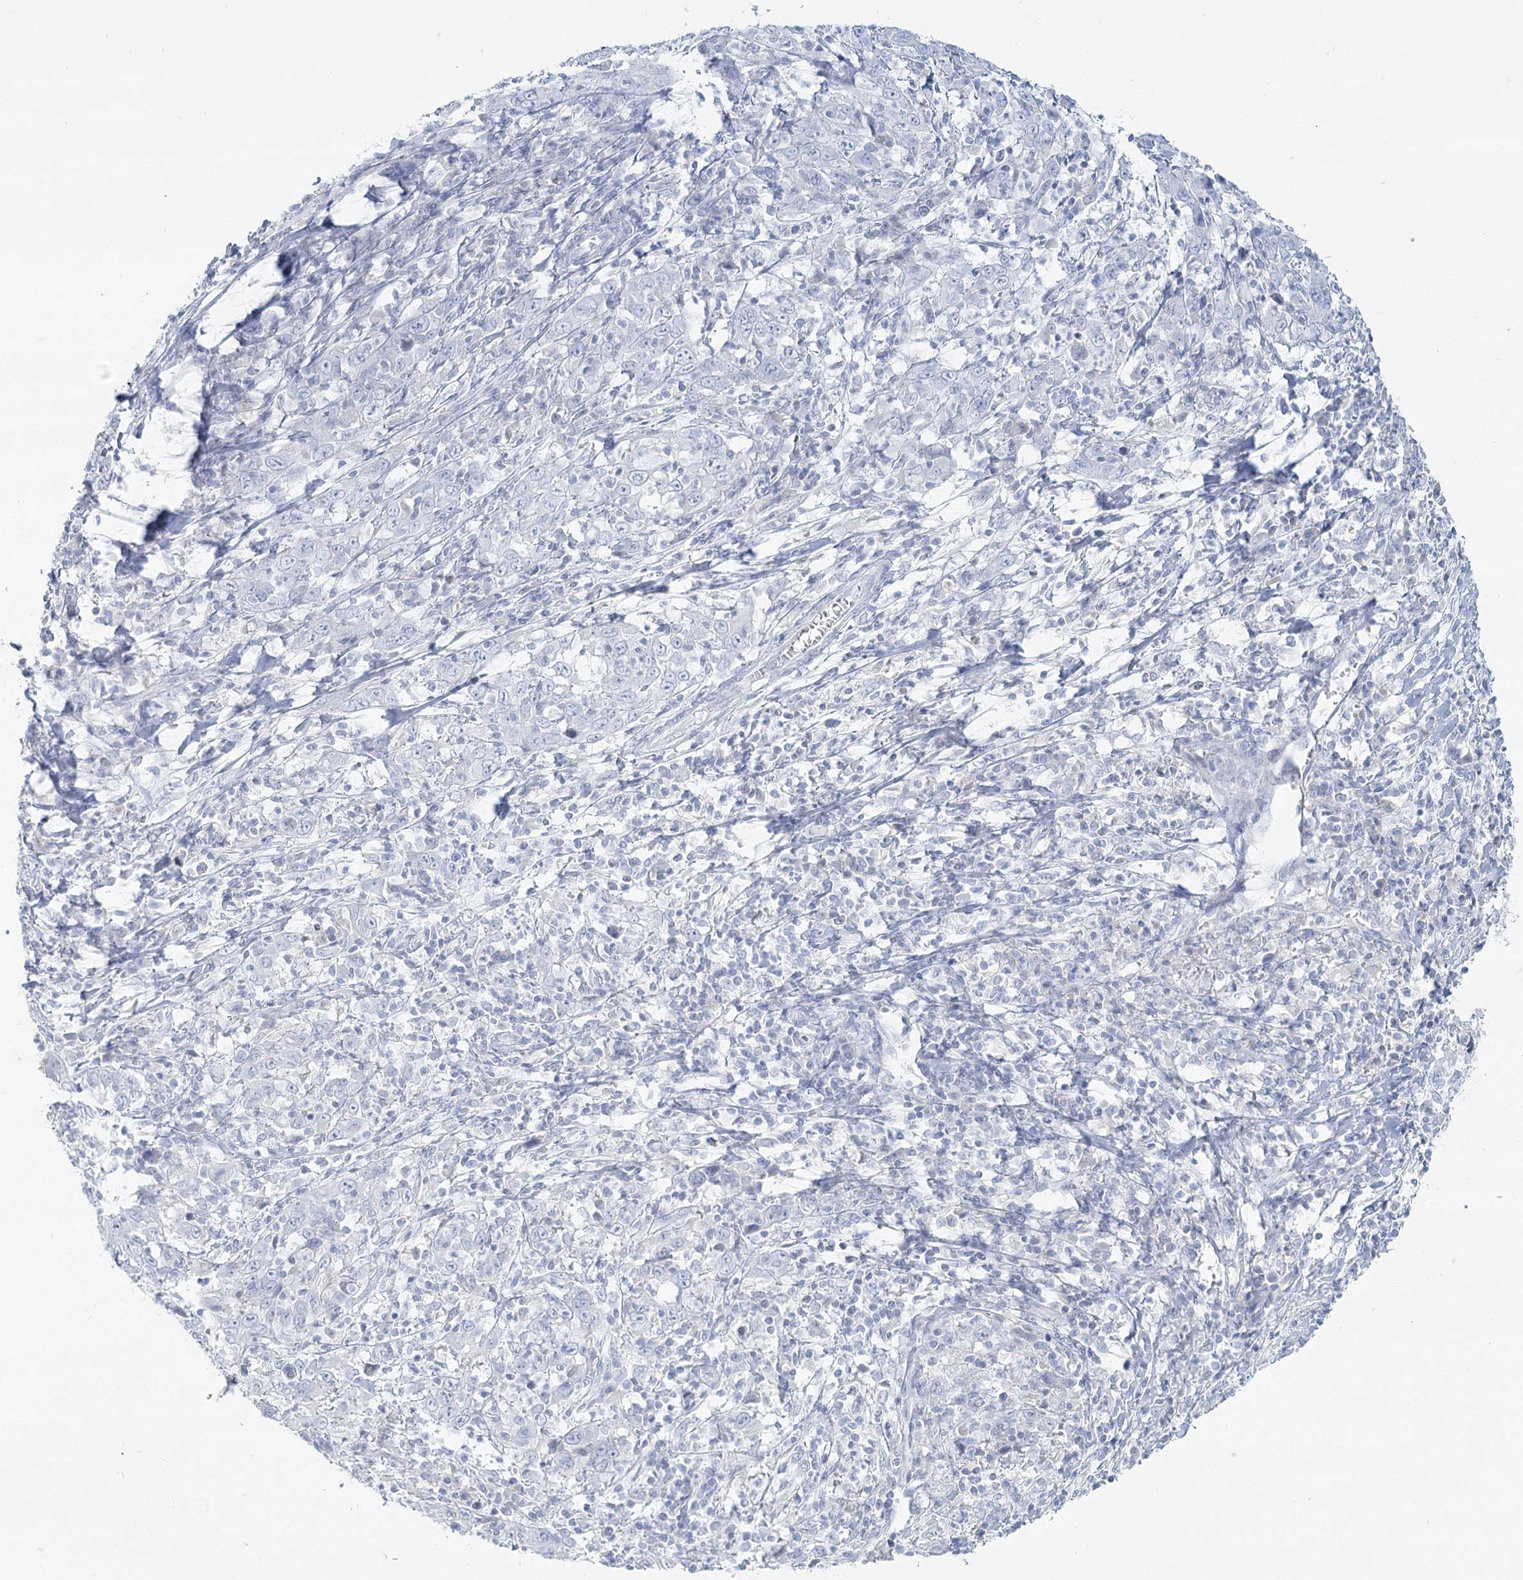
{"staining": {"intensity": "negative", "quantity": "none", "location": "none"}, "tissue": "cervical cancer", "cell_type": "Tumor cells", "image_type": "cancer", "snomed": [{"axis": "morphology", "description": "Squamous cell carcinoma, NOS"}, {"axis": "topography", "description": "Cervix"}], "caption": "The photomicrograph demonstrates no significant staining in tumor cells of cervical cancer.", "gene": "DMGDH", "patient": {"sex": "female", "age": 46}}